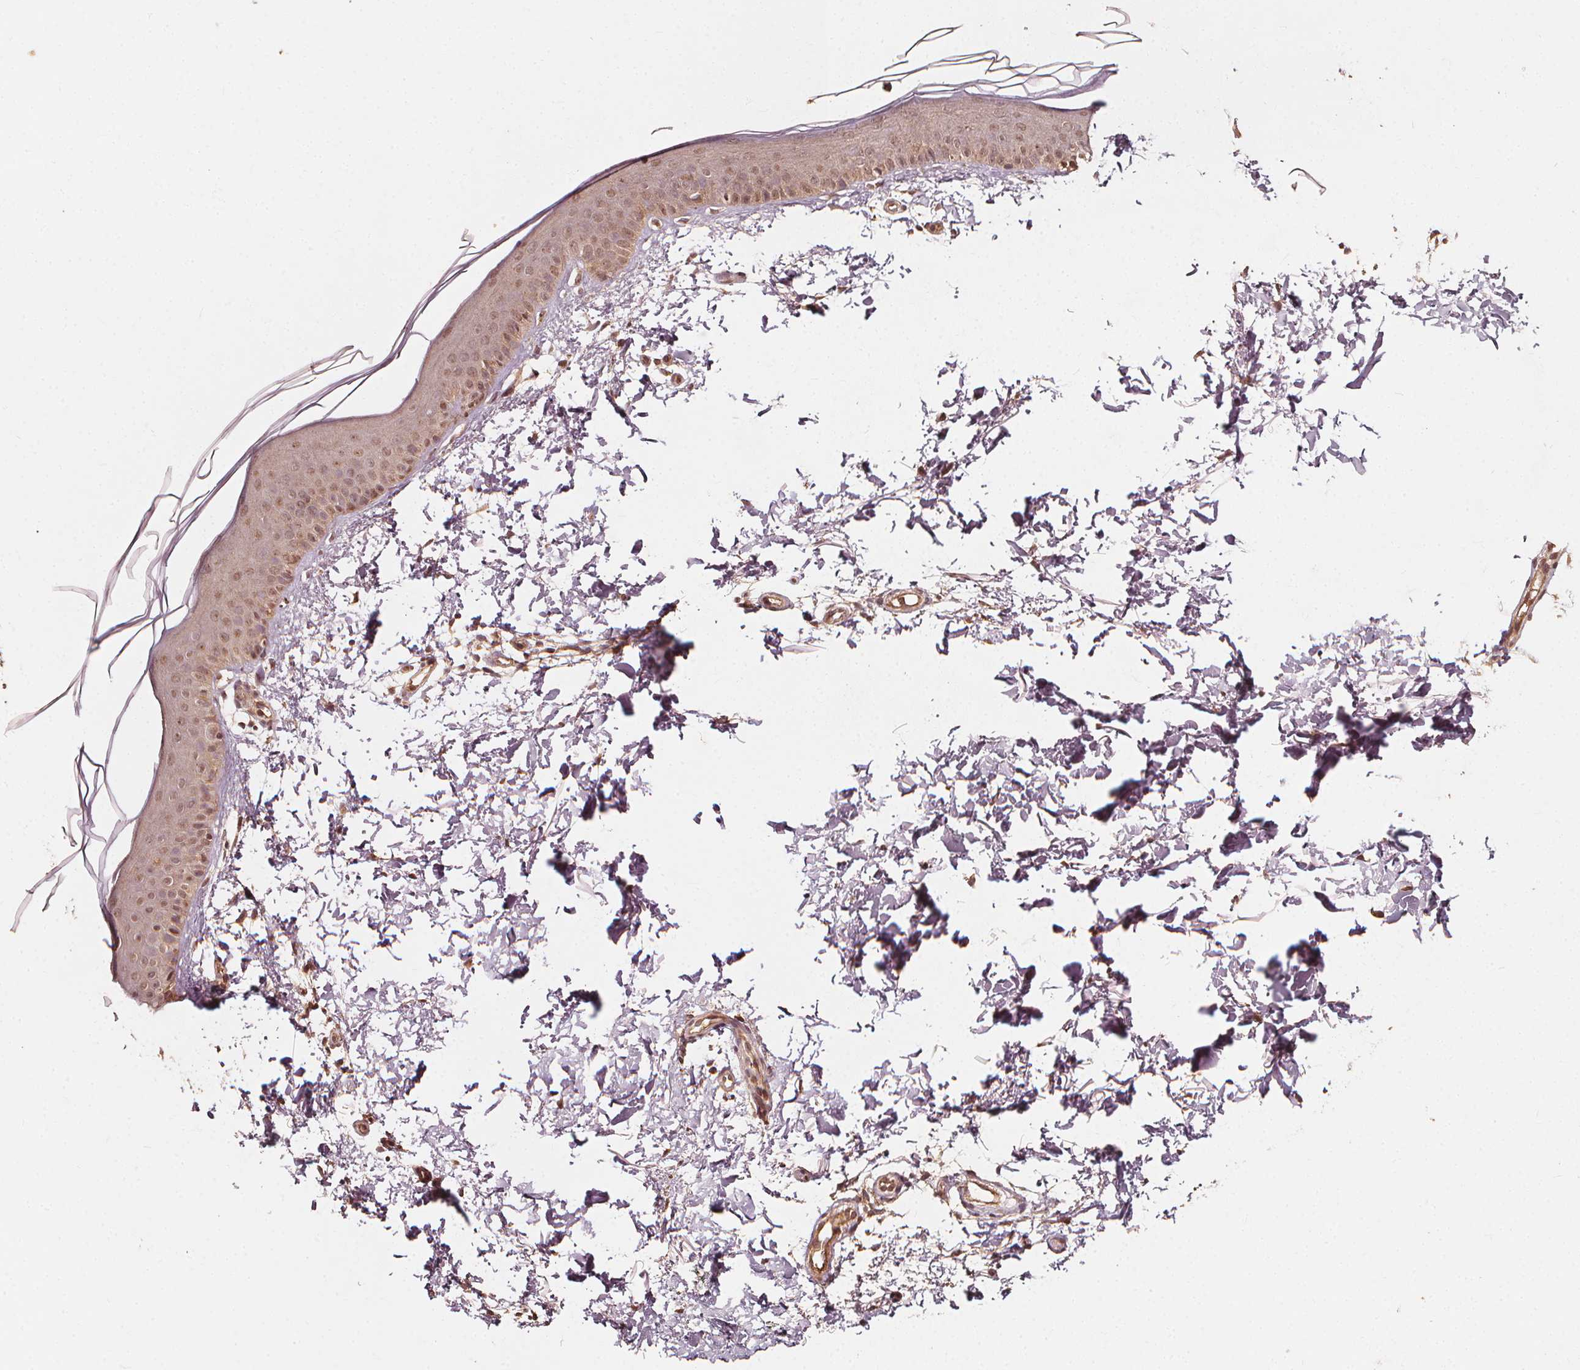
{"staining": {"intensity": "moderate", "quantity": ">75%", "location": "cytoplasmic/membranous,nuclear"}, "tissue": "skin", "cell_type": "Fibroblasts", "image_type": "normal", "snomed": [{"axis": "morphology", "description": "Normal tissue, NOS"}, {"axis": "topography", "description": "Skin"}], "caption": "Approximately >75% of fibroblasts in unremarkable skin display moderate cytoplasmic/membranous,nuclear protein positivity as visualized by brown immunohistochemical staining.", "gene": "NPC1", "patient": {"sex": "female", "age": 62}}